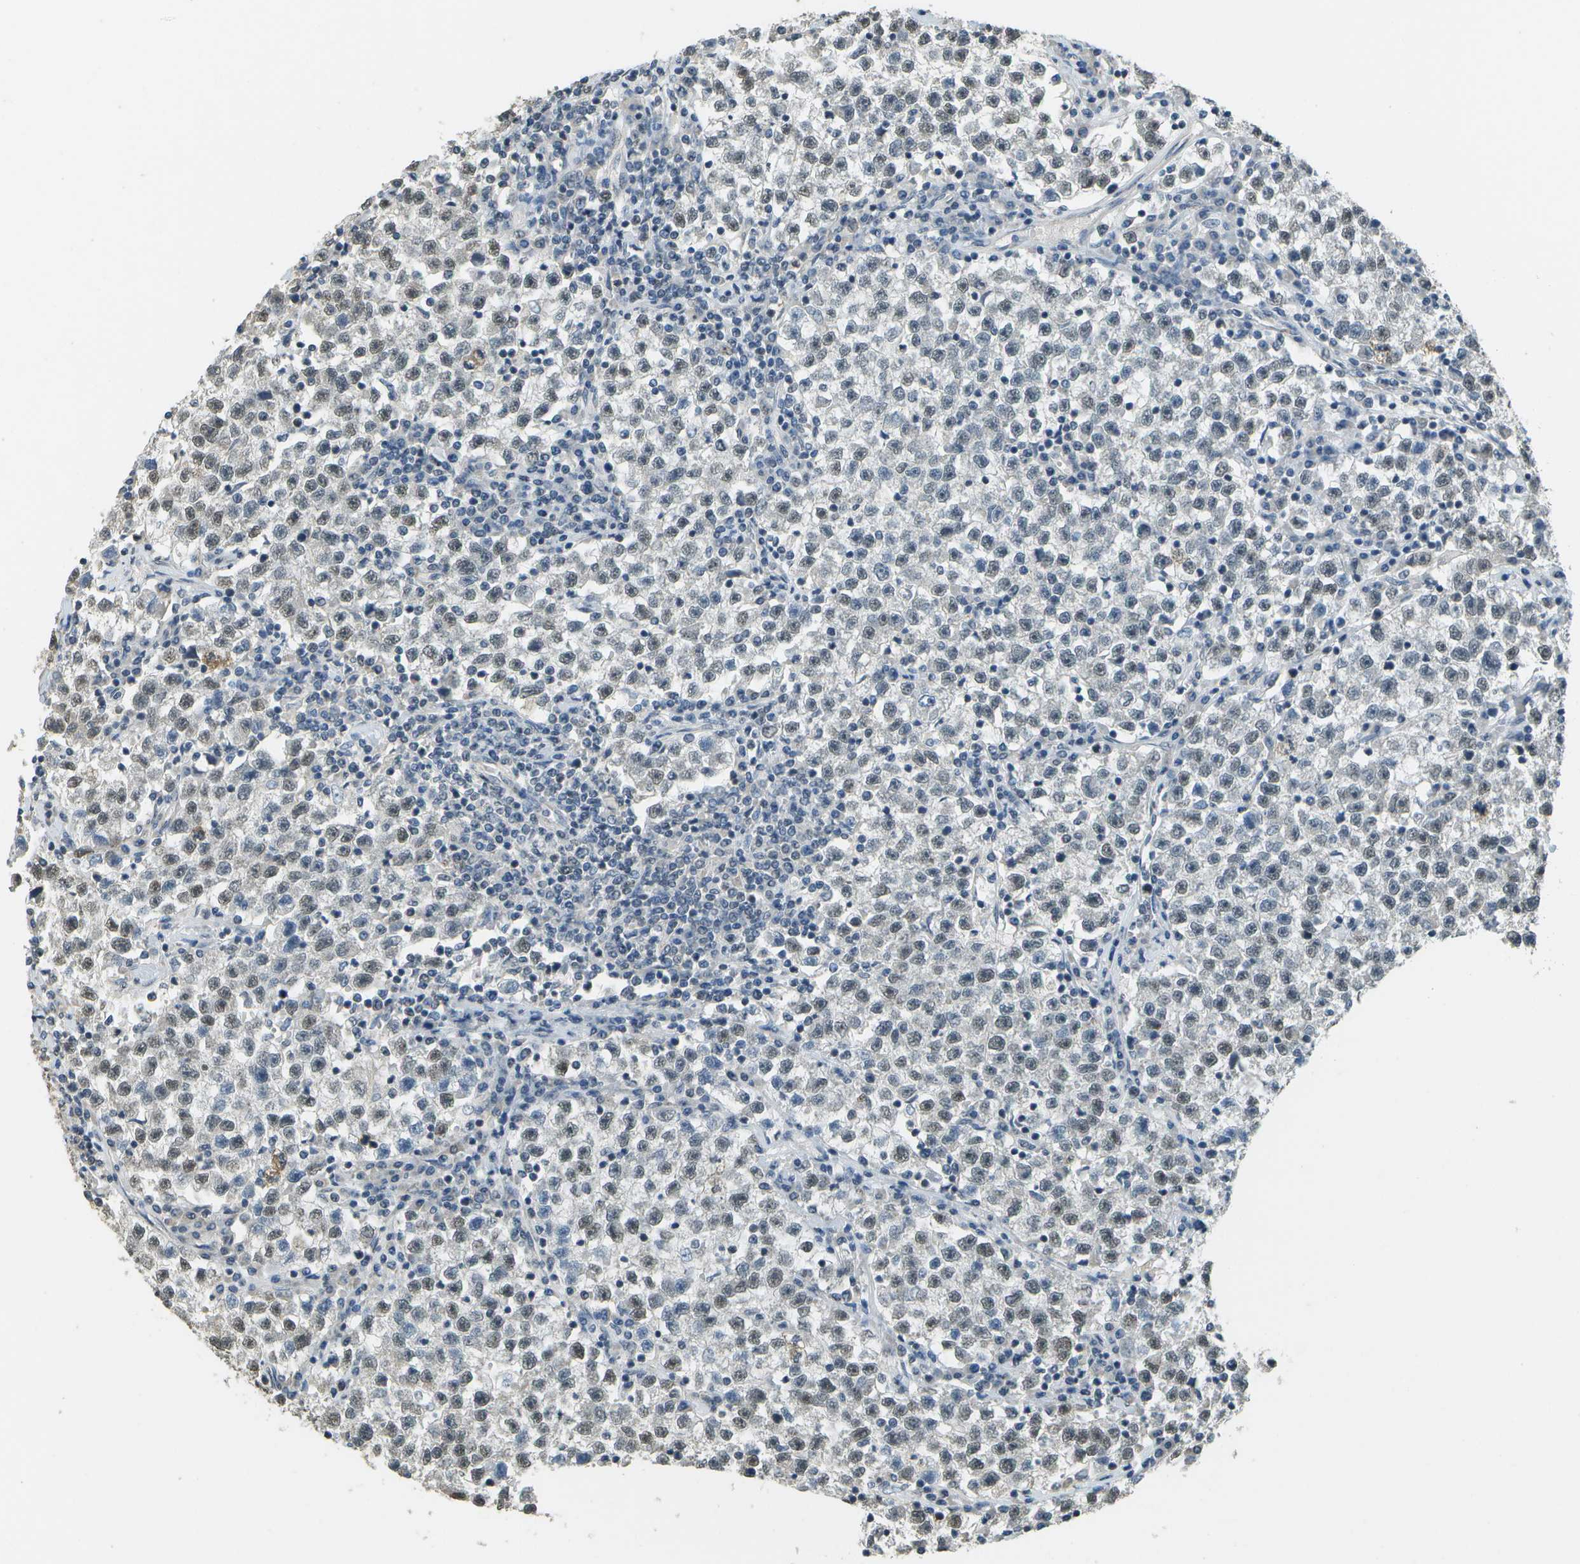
{"staining": {"intensity": "weak", "quantity": ">75%", "location": "nuclear"}, "tissue": "testis cancer", "cell_type": "Tumor cells", "image_type": "cancer", "snomed": [{"axis": "morphology", "description": "Seminoma, NOS"}, {"axis": "topography", "description": "Testis"}], "caption": "Immunohistochemical staining of testis seminoma demonstrates weak nuclear protein staining in about >75% of tumor cells.", "gene": "ABL2", "patient": {"sex": "male", "age": 22}}